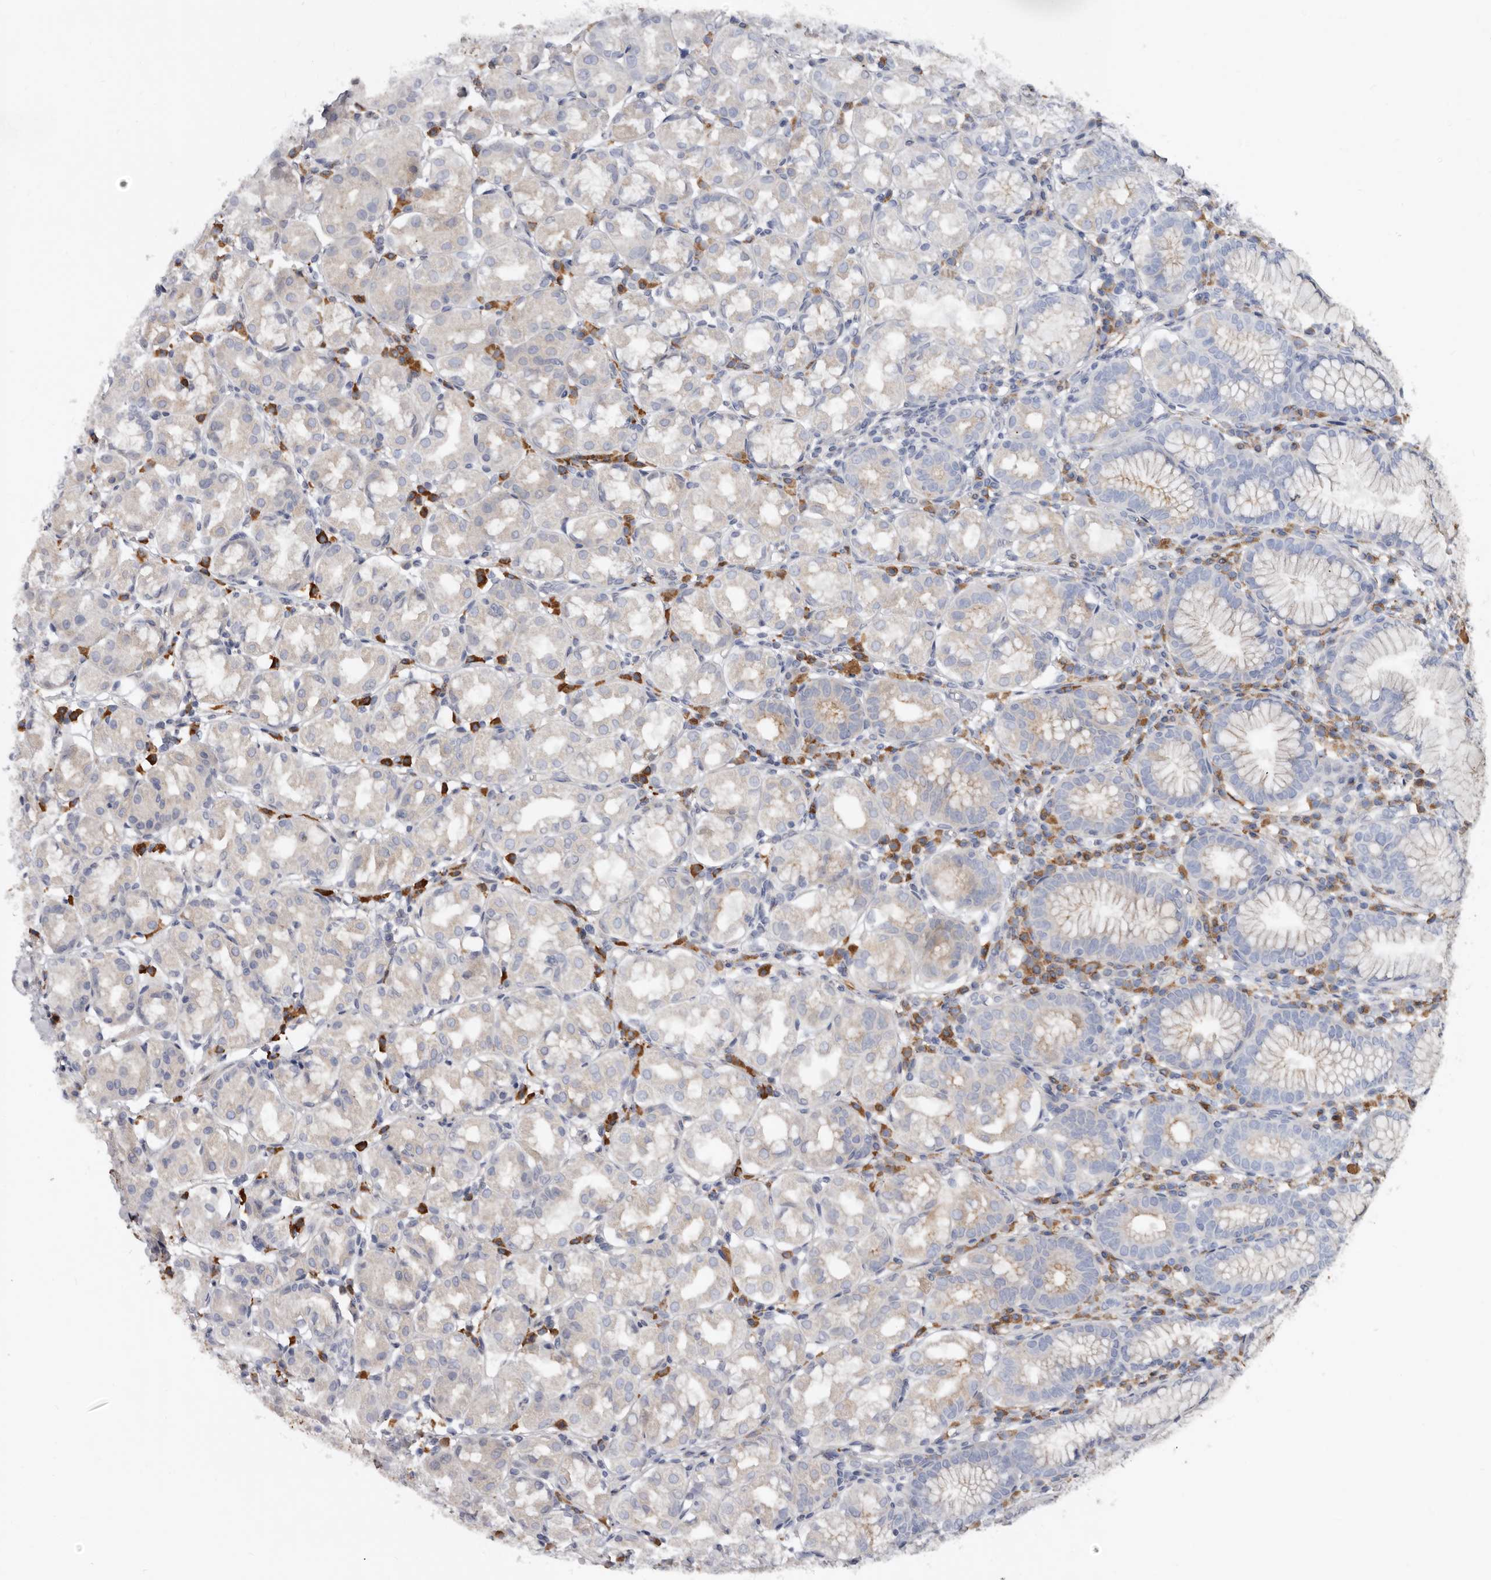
{"staining": {"intensity": "weak", "quantity": "<25%", "location": "cytoplasmic/membranous"}, "tissue": "stomach", "cell_type": "Glandular cells", "image_type": "normal", "snomed": [{"axis": "morphology", "description": "Normal tissue, NOS"}, {"axis": "topography", "description": "Stomach"}, {"axis": "topography", "description": "Stomach, lower"}], "caption": "Immunohistochemistry histopathology image of benign stomach: human stomach stained with DAB displays no significant protein expression in glandular cells.", "gene": "SPTA1", "patient": {"sex": "female", "age": 56}}